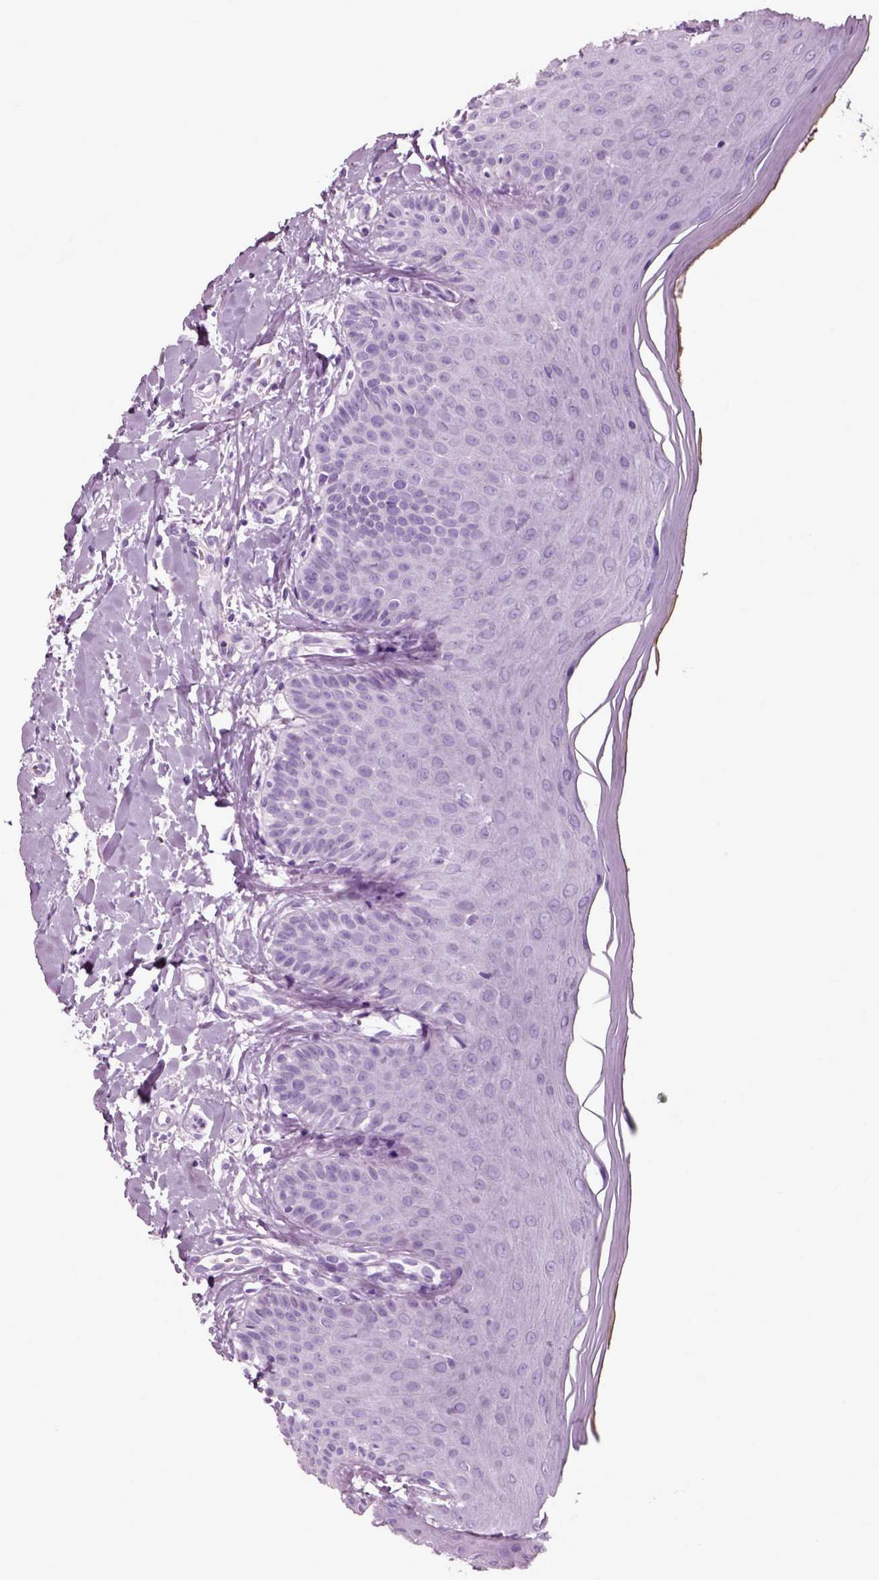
{"staining": {"intensity": "negative", "quantity": "none", "location": "none"}, "tissue": "oral mucosa", "cell_type": "Squamous epithelial cells", "image_type": "normal", "snomed": [{"axis": "morphology", "description": "Normal tissue, NOS"}, {"axis": "topography", "description": "Oral tissue"}], "caption": "Immunohistochemical staining of benign oral mucosa exhibits no significant staining in squamous epithelial cells.", "gene": "CHGB", "patient": {"sex": "female", "age": 43}}